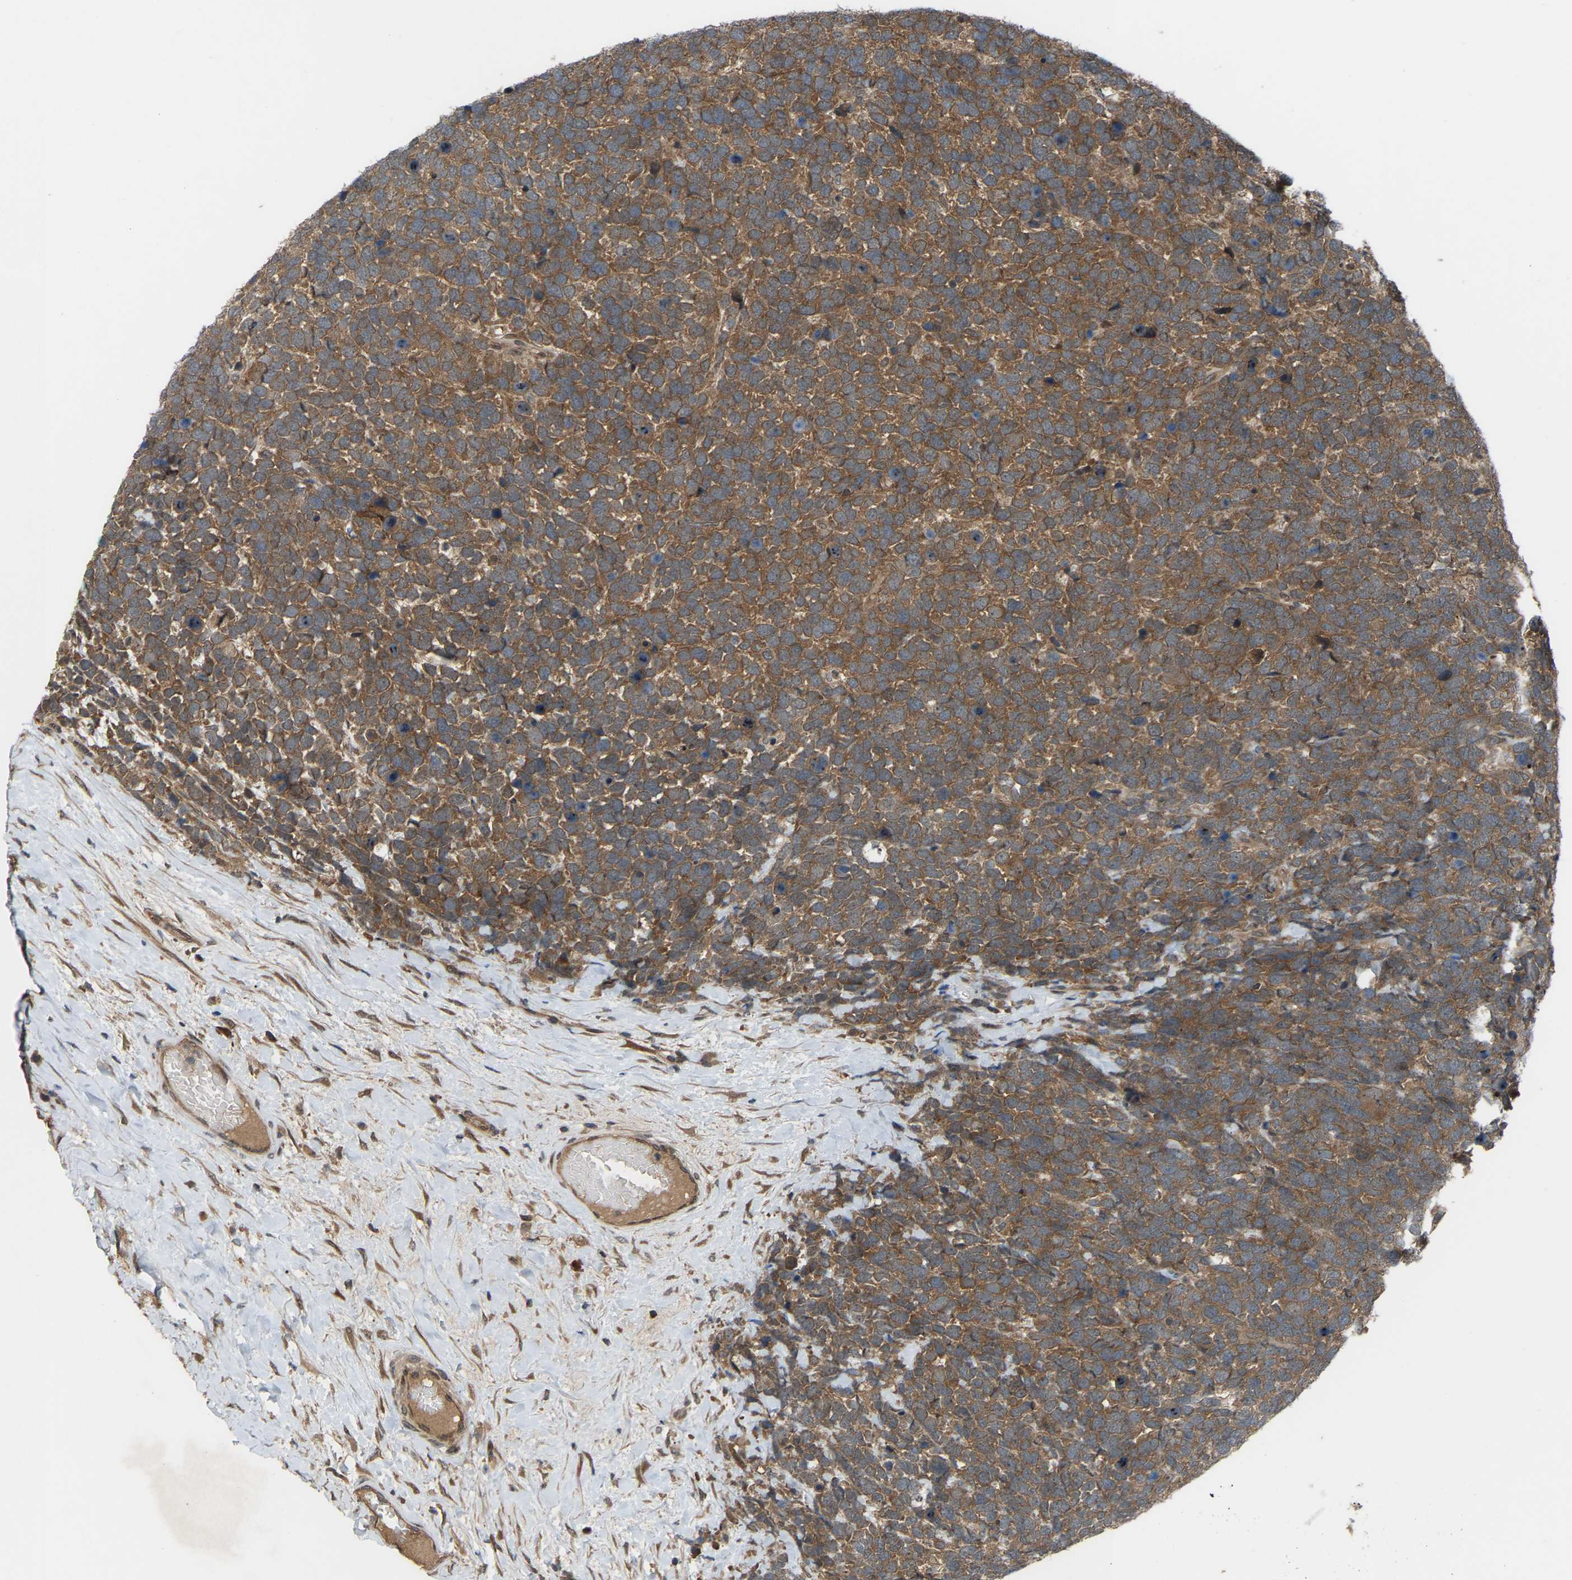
{"staining": {"intensity": "moderate", "quantity": ">75%", "location": "cytoplasmic/membranous"}, "tissue": "urothelial cancer", "cell_type": "Tumor cells", "image_type": "cancer", "snomed": [{"axis": "morphology", "description": "Urothelial carcinoma, High grade"}, {"axis": "topography", "description": "Urinary bladder"}], "caption": "Protein expression analysis of urothelial cancer shows moderate cytoplasmic/membranous staining in about >75% of tumor cells.", "gene": "CROT", "patient": {"sex": "female", "age": 82}}